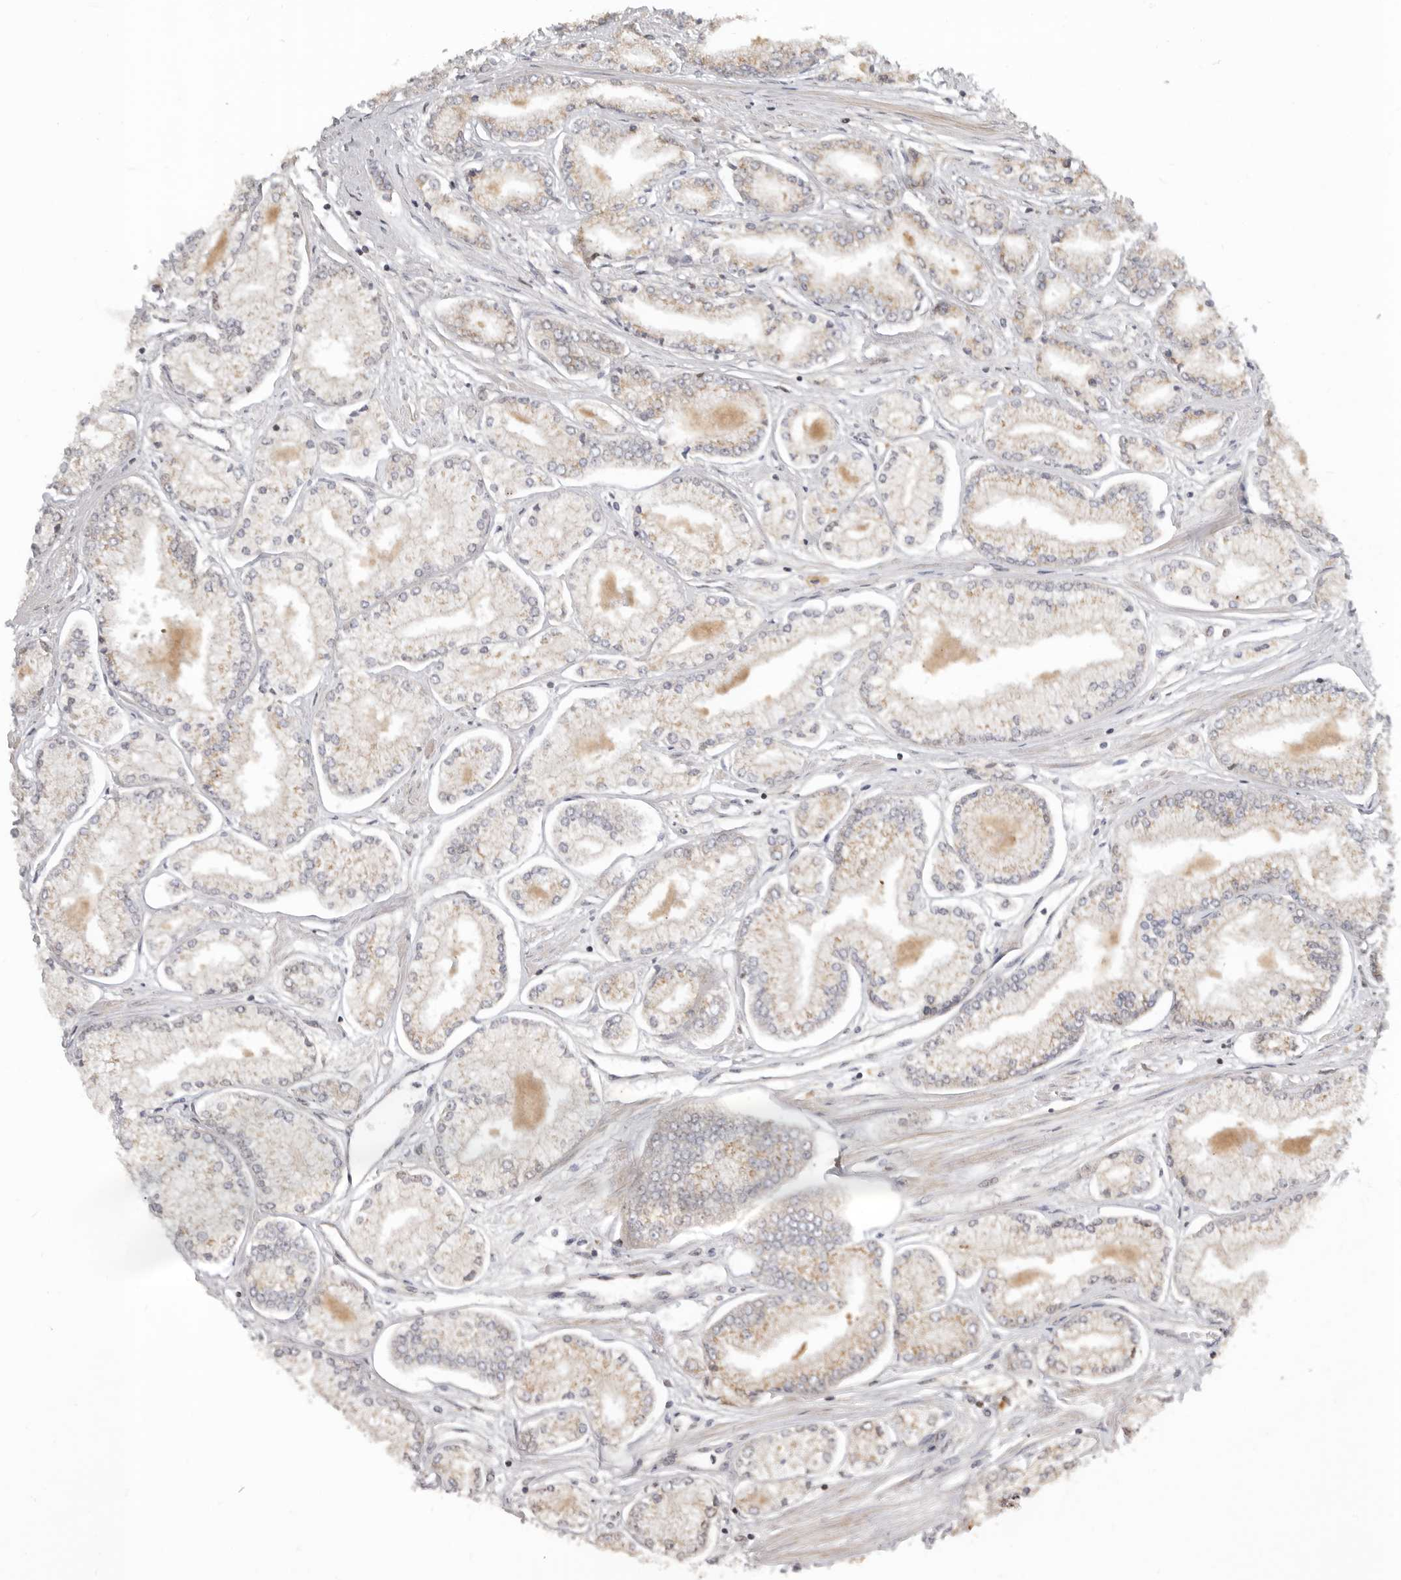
{"staining": {"intensity": "weak", "quantity": "25%-75%", "location": "cytoplasmic/membranous"}, "tissue": "prostate cancer", "cell_type": "Tumor cells", "image_type": "cancer", "snomed": [{"axis": "morphology", "description": "Adenocarcinoma, Low grade"}, {"axis": "topography", "description": "Prostate"}], "caption": "This image demonstrates immunohistochemistry (IHC) staining of human prostate cancer, with low weak cytoplasmic/membranous positivity in about 25%-75% of tumor cells.", "gene": "NPY4R", "patient": {"sex": "male", "age": 52}}